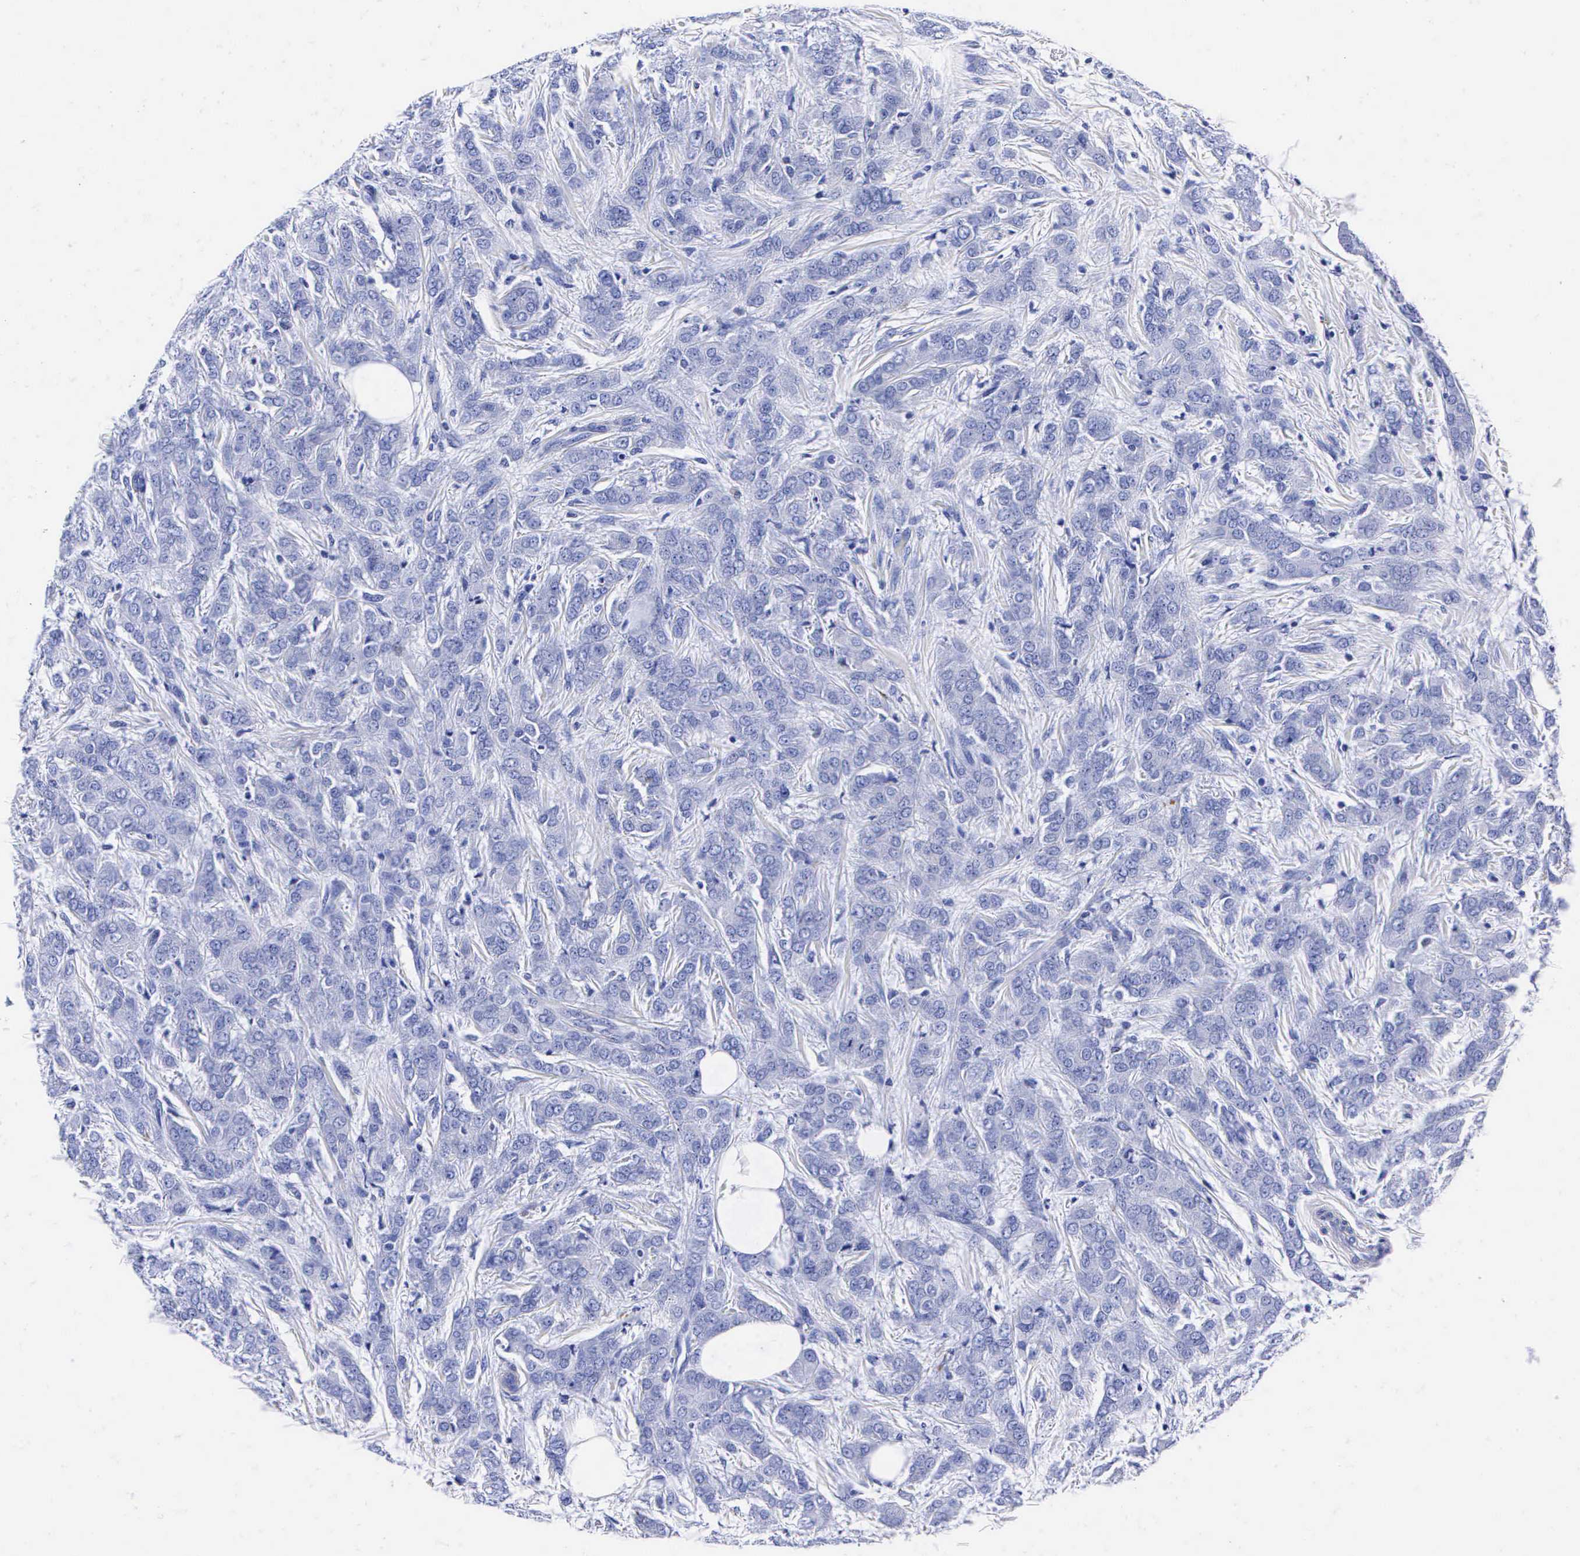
{"staining": {"intensity": "negative", "quantity": "none", "location": "none"}, "tissue": "breast cancer", "cell_type": "Tumor cells", "image_type": "cancer", "snomed": [{"axis": "morphology", "description": "Duct carcinoma"}, {"axis": "topography", "description": "Breast"}], "caption": "High magnification brightfield microscopy of invasive ductal carcinoma (breast) stained with DAB (brown) and counterstained with hematoxylin (blue): tumor cells show no significant staining.", "gene": "ENO2", "patient": {"sex": "female", "age": 53}}